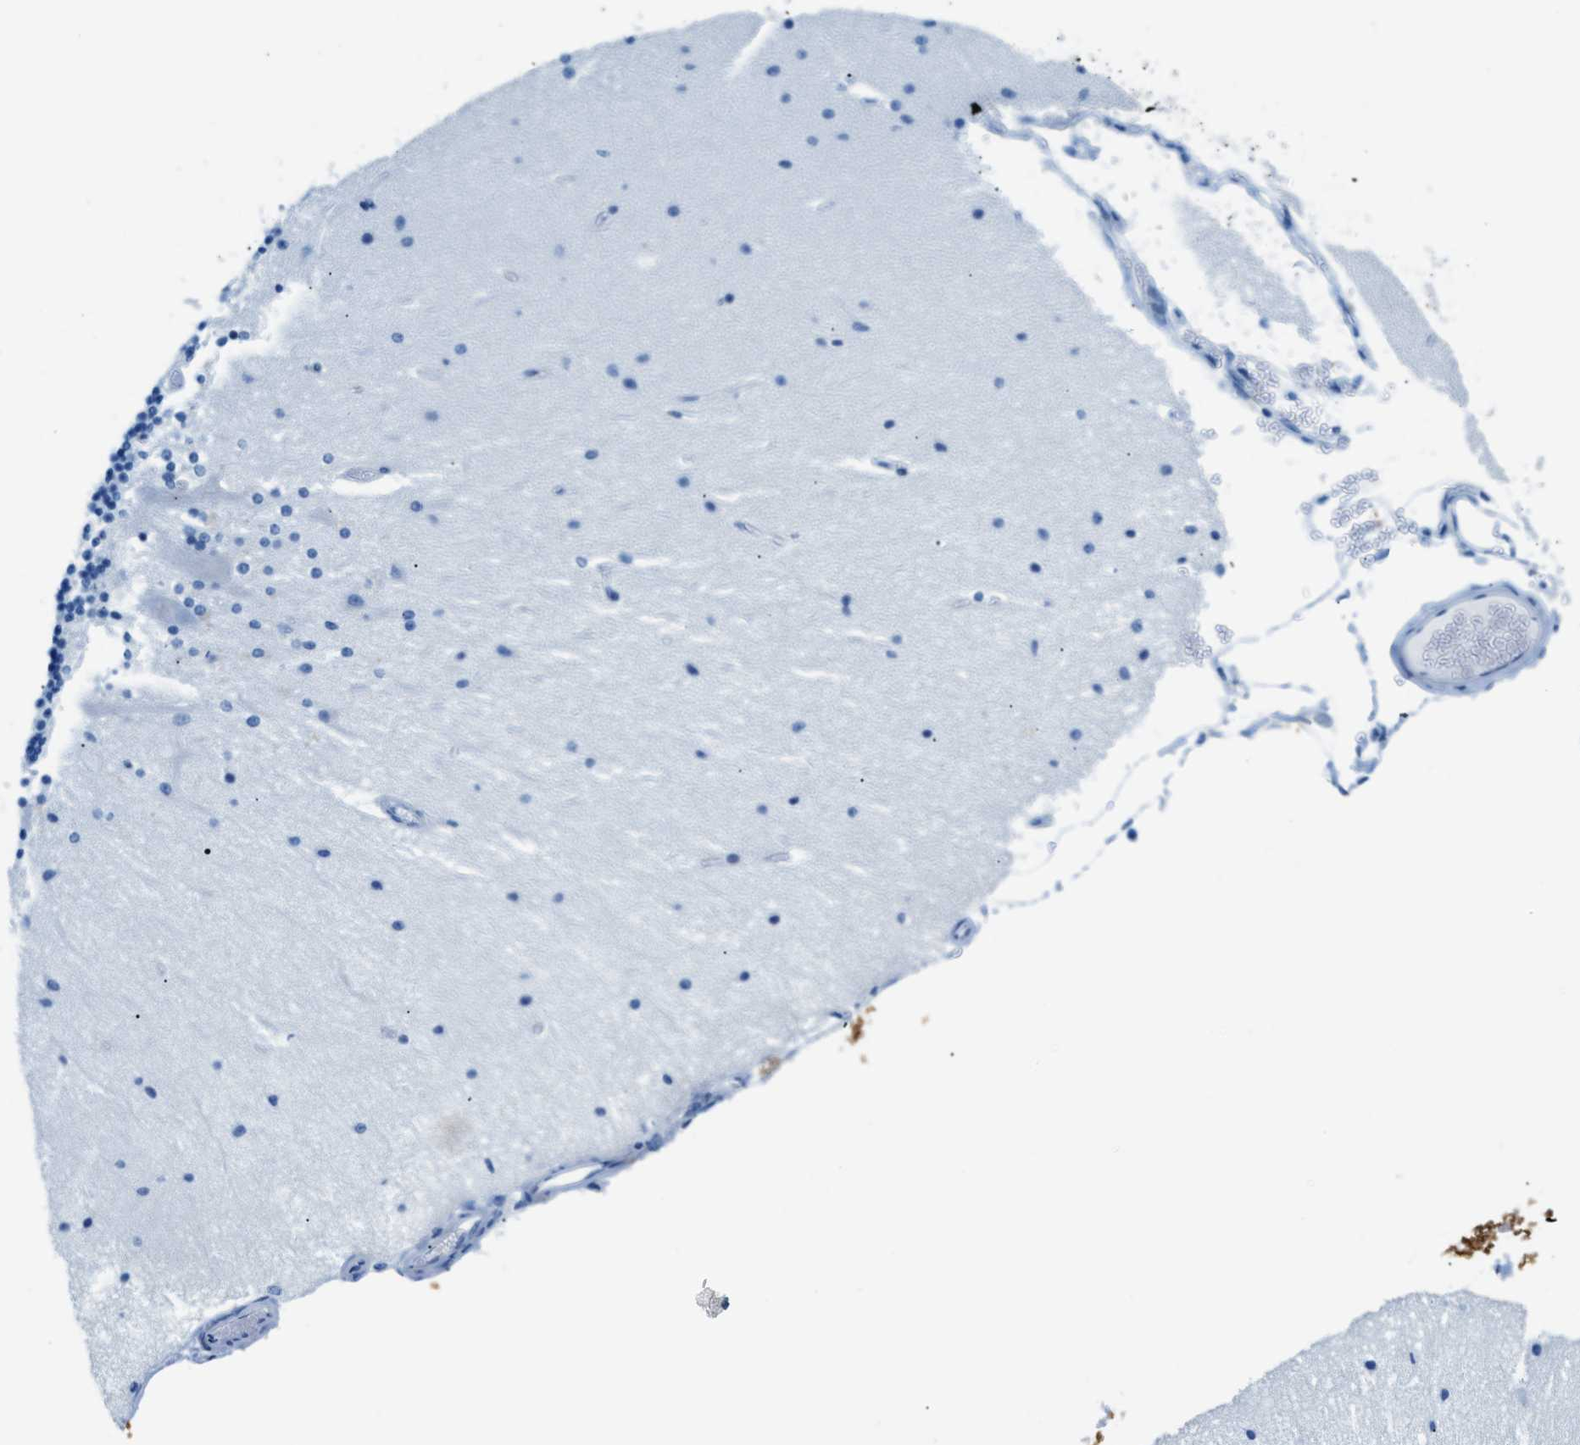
{"staining": {"intensity": "negative", "quantity": "none", "location": "none"}, "tissue": "cerebellum", "cell_type": "Cells in granular layer", "image_type": "normal", "snomed": [{"axis": "morphology", "description": "Normal tissue, NOS"}, {"axis": "topography", "description": "Cerebellum"}], "caption": "Immunohistochemical staining of normal human cerebellum demonstrates no significant positivity in cells in granular layer.", "gene": "TPSAB1", "patient": {"sex": "female", "age": 54}}